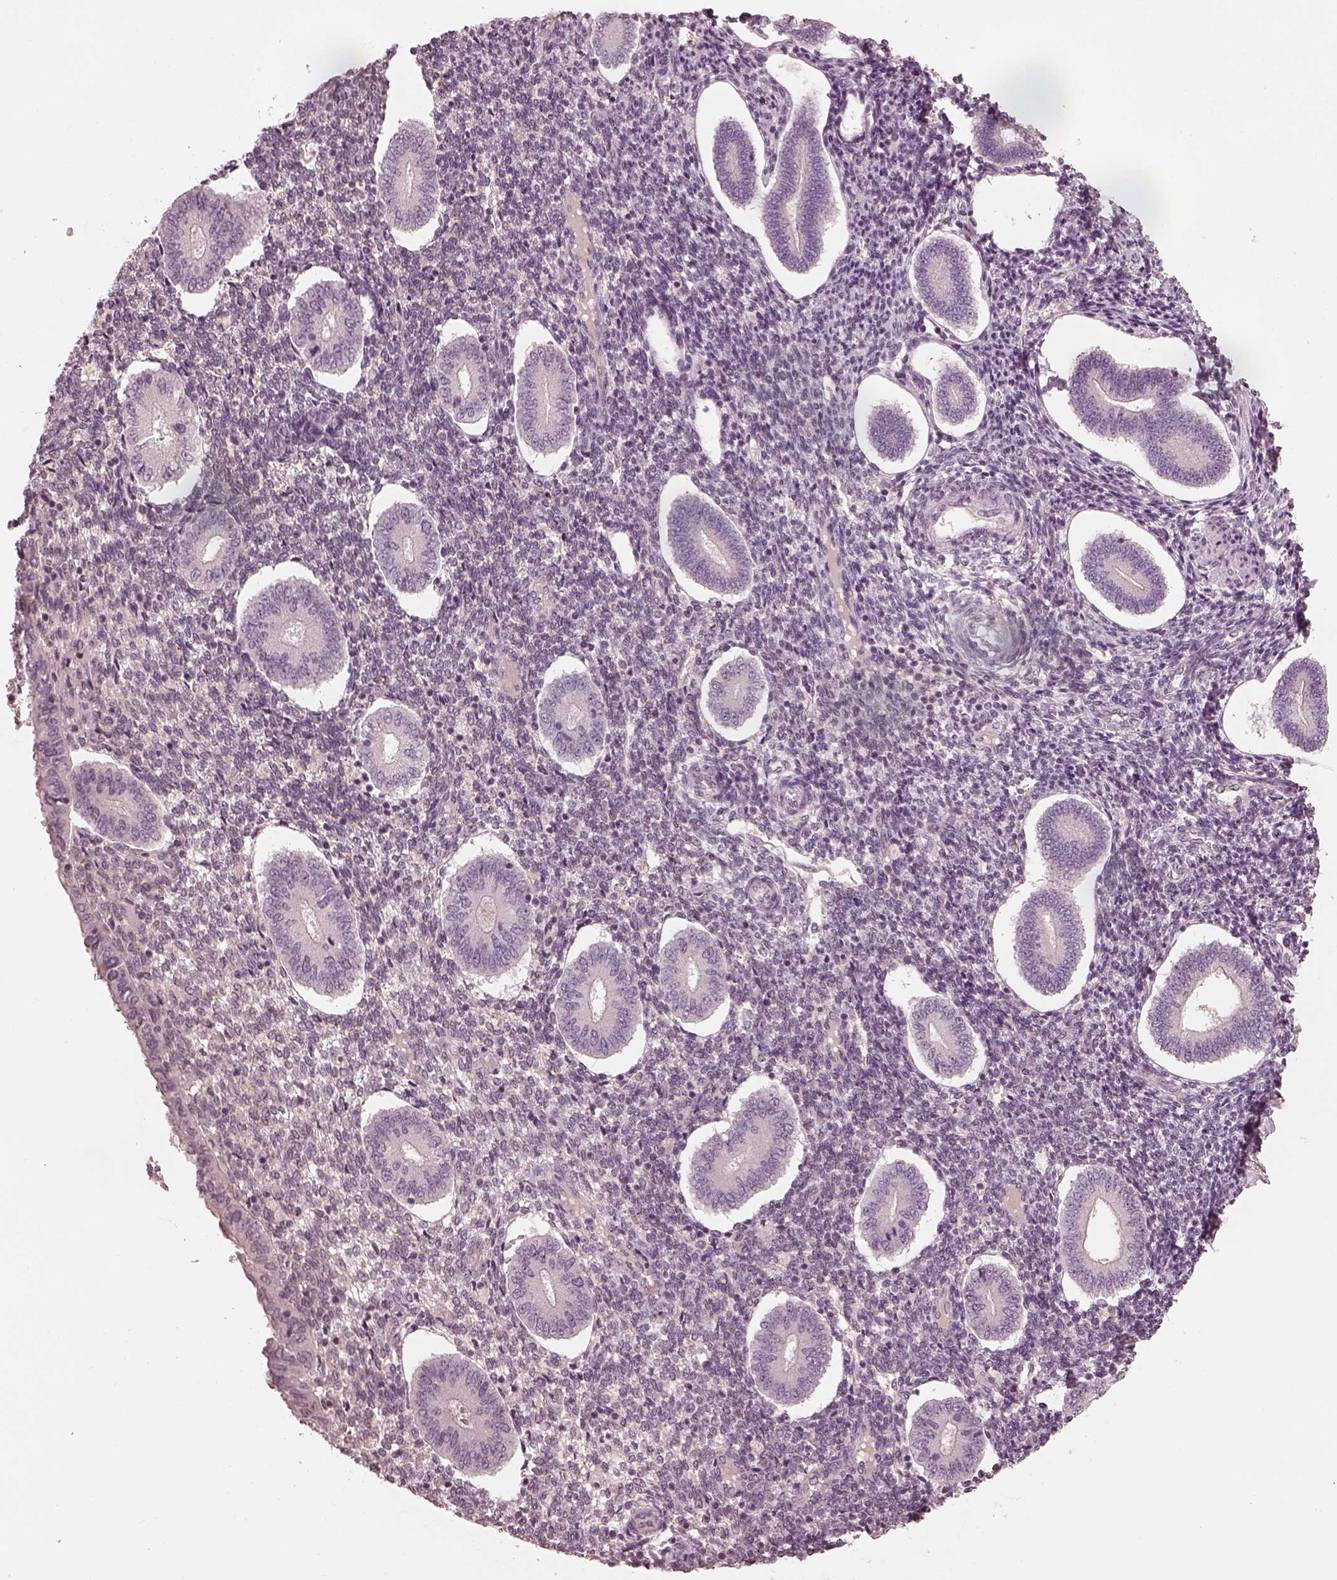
{"staining": {"intensity": "negative", "quantity": "none", "location": "none"}, "tissue": "endometrium", "cell_type": "Cells in endometrial stroma", "image_type": "normal", "snomed": [{"axis": "morphology", "description": "Normal tissue, NOS"}, {"axis": "topography", "description": "Endometrium"}], "caption": "Histopathology image shows no protein expression in cells in endometrial stroma of unremarkable endometrium.", "gene": "PRKACG", "patient": {"sex": "female", "age": 40}}